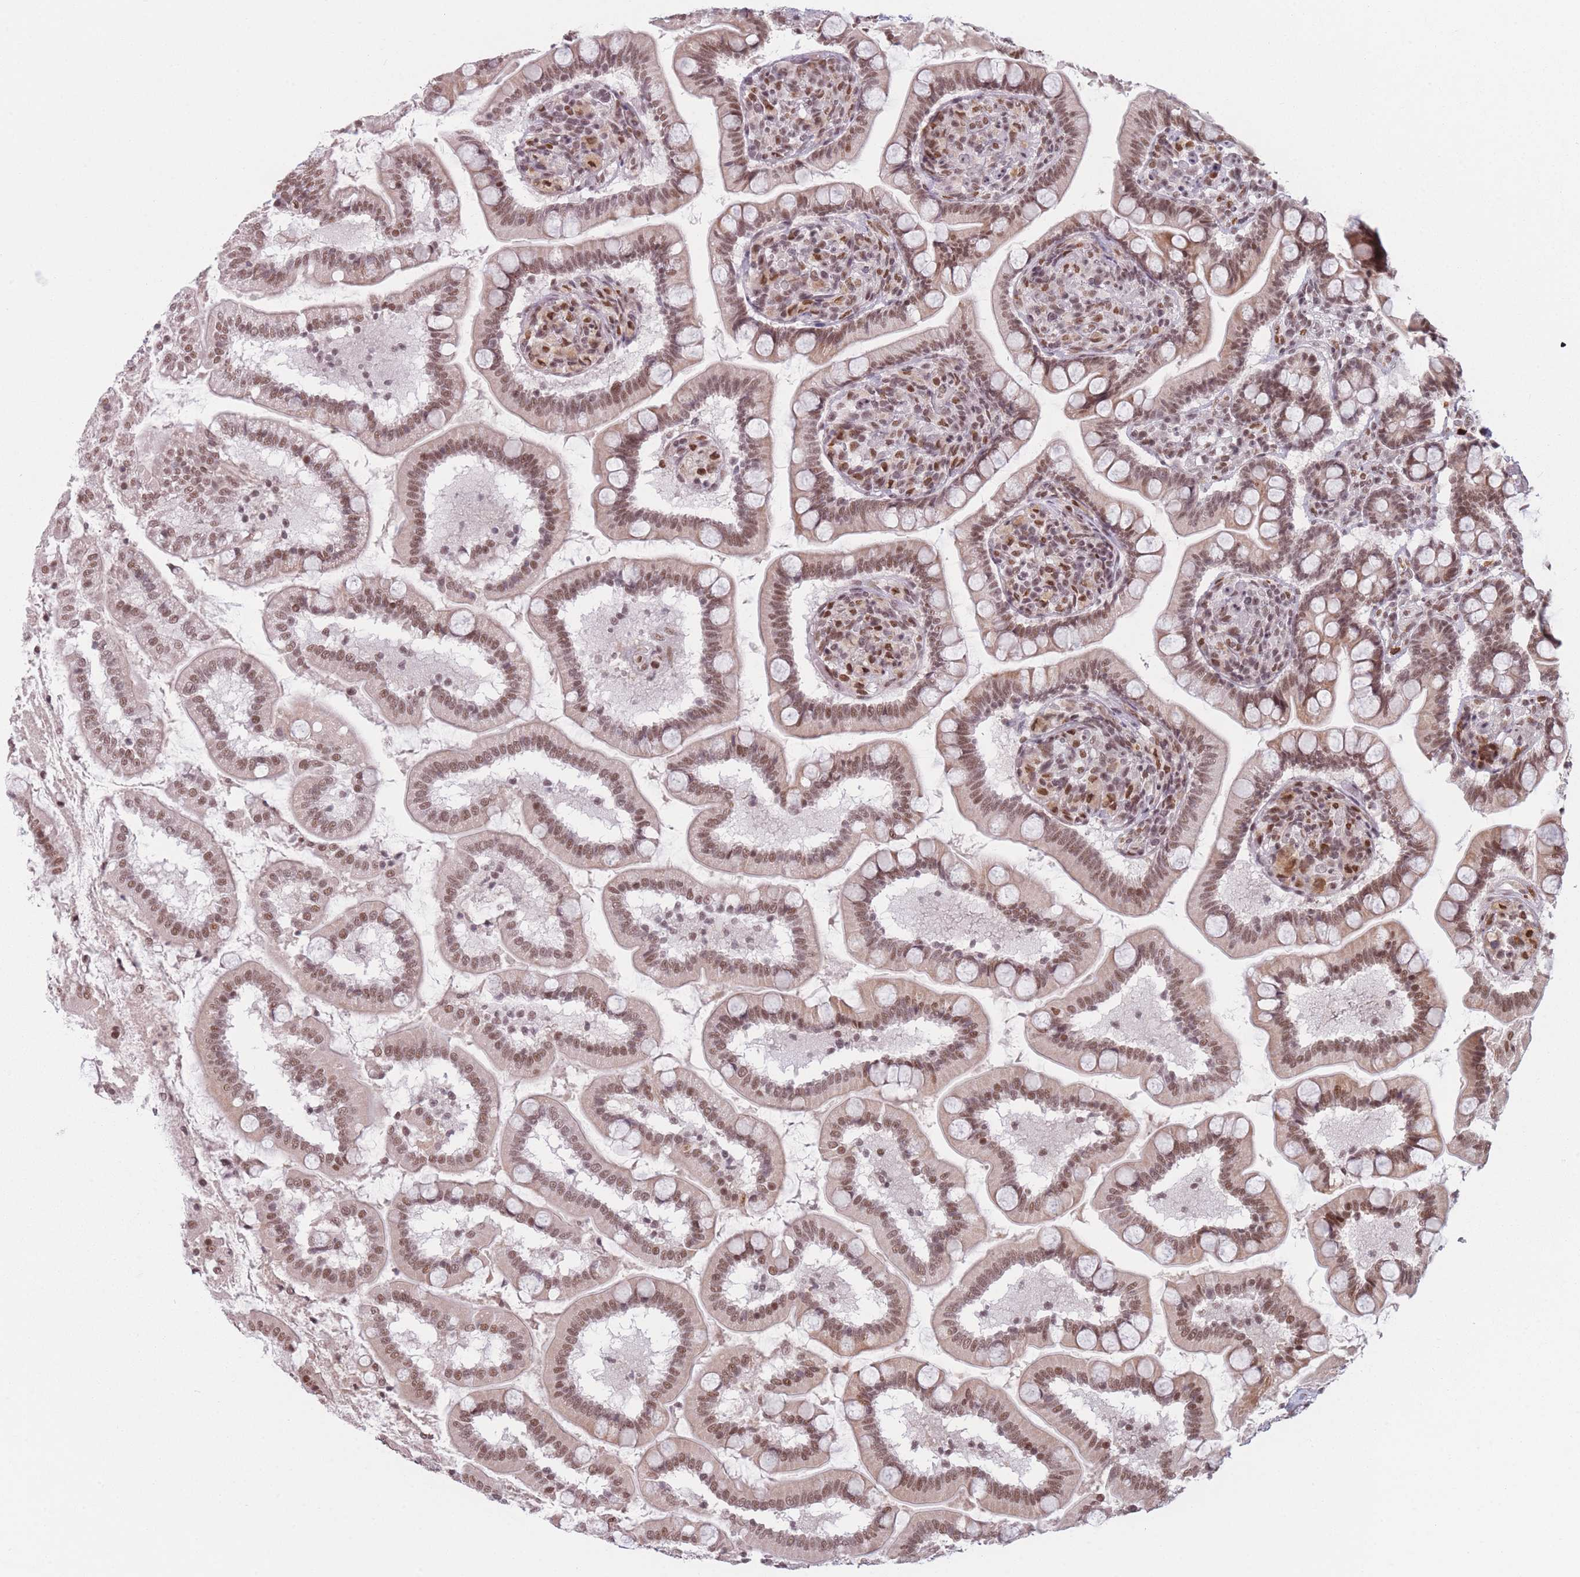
{"staining": {"intensity": "moderate", "quantity": ">75%", "location": "cytoplasmic/membranous,nuclear"}, "tissue": "small intestine", "cell_type": "Glandular cells", "image_type": "normal", "snomed": [{"axis": "morphology", "description": "Normal tissue, NOS"}, {"axis": "topography", "description": "Small intestine"}], "caption": "Glandular cells demonstrate medium levels of moderate cytoplasmic/membranous,nuclear positivity in about >75% of cells in benign human small intestine. (brown staining indicates protein expression, while blue staining denotes nuclei).", "gene": "SUPT6H", "patient": {"sex": "female", "age": 64}}